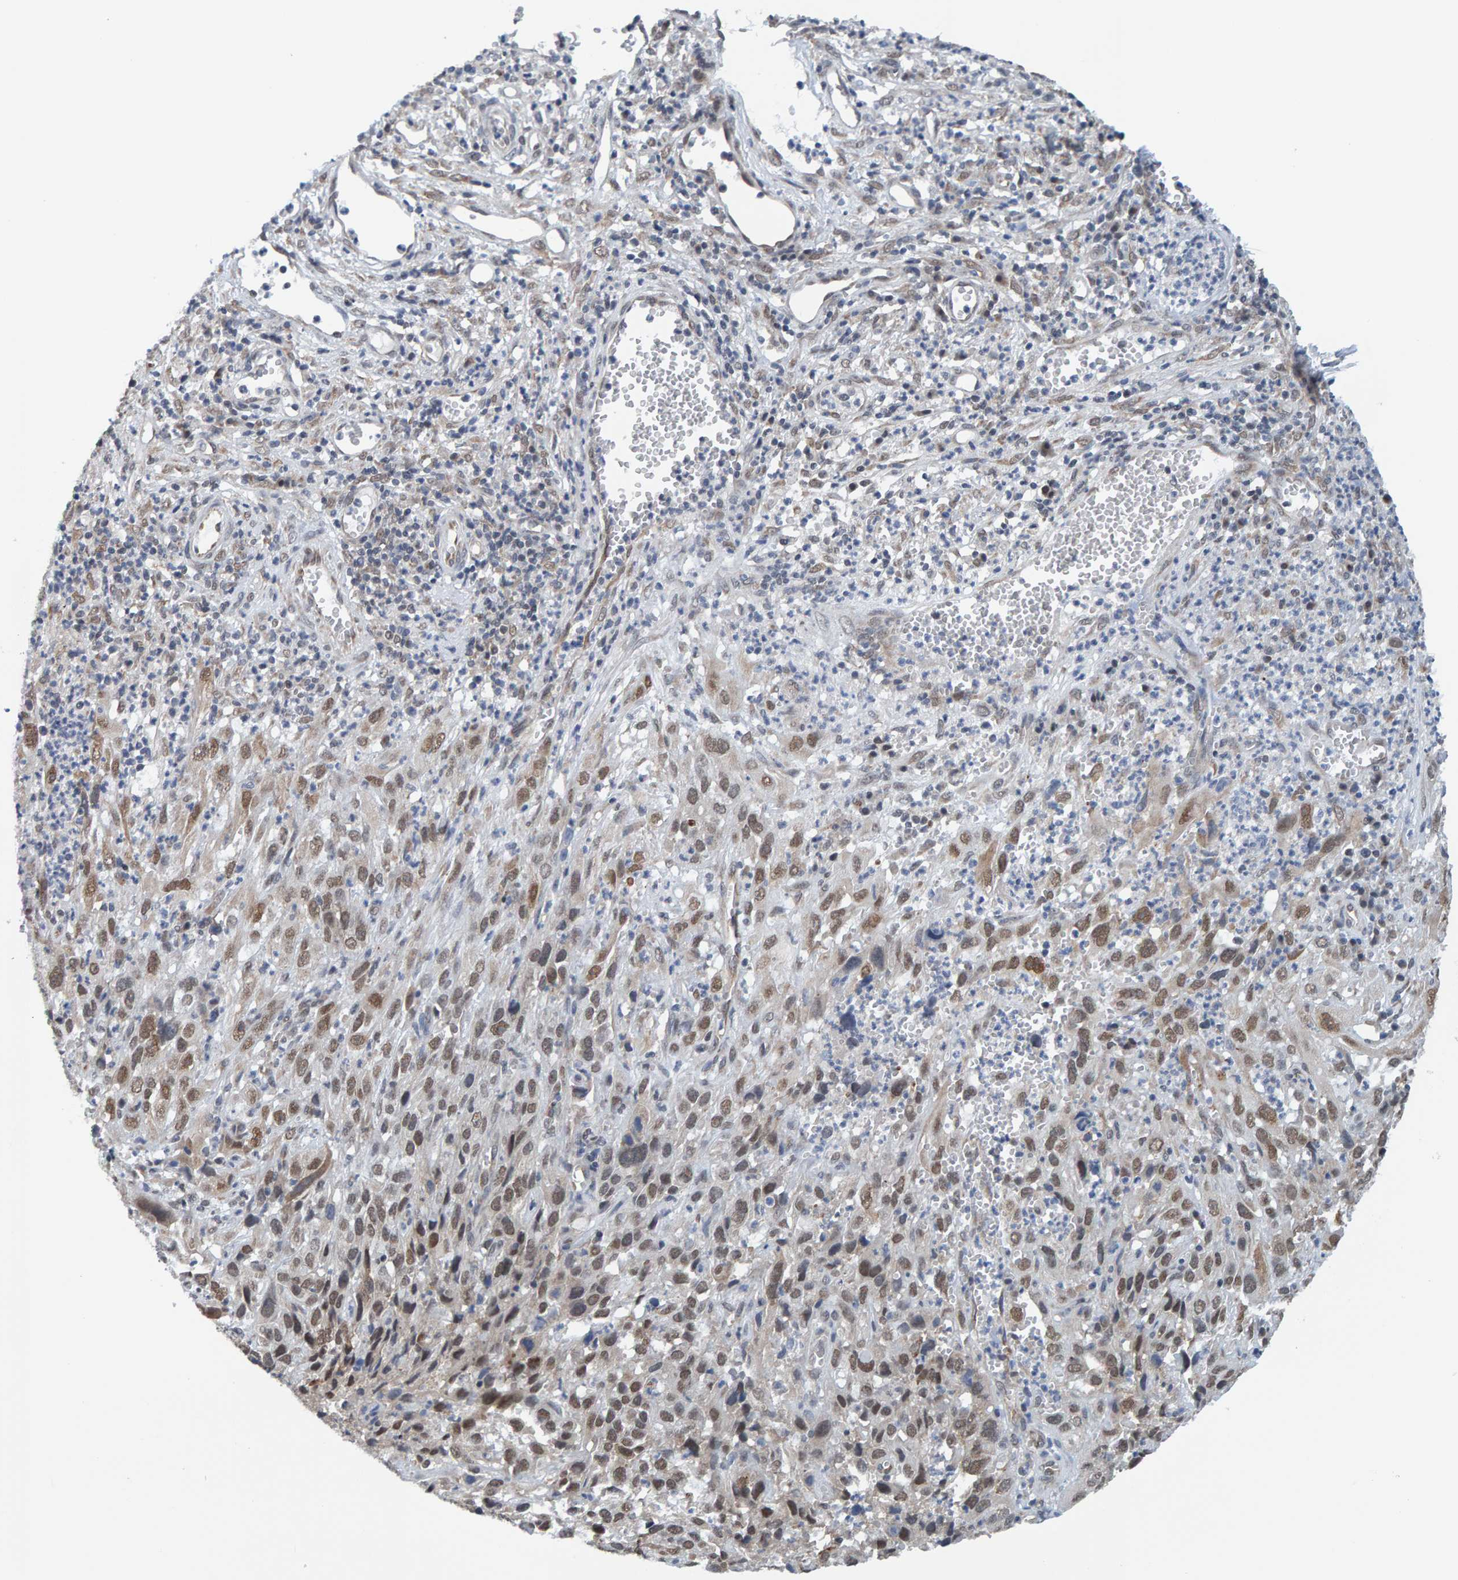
{"staining": {"intensity": "weak", "quantity": ">75%", "location": "nuclear"}, "tissue": "cervical cancer", "cell_type": "Tumor cells", "image_type": "cancer", "snomed": [{"axis": "morphology", "description": "Squamous cell carcinoma, NOS"}, {"axis": "topography", "description": "Cervix"}], "caption": "Immunohistochemistry (IHC) staining of squamous cell carcinoma (cervical), which displays low levels of weak nuclear positivity in approximately >75% of tumor cells indicating weak nuclear protein positivity. The staining was performed using DAB (brown) for protein detection and nuclei were counterstained in hematoxylin (blue).", "gene": "SCRN2", "patient": {"sex": "female", "age": 32}}